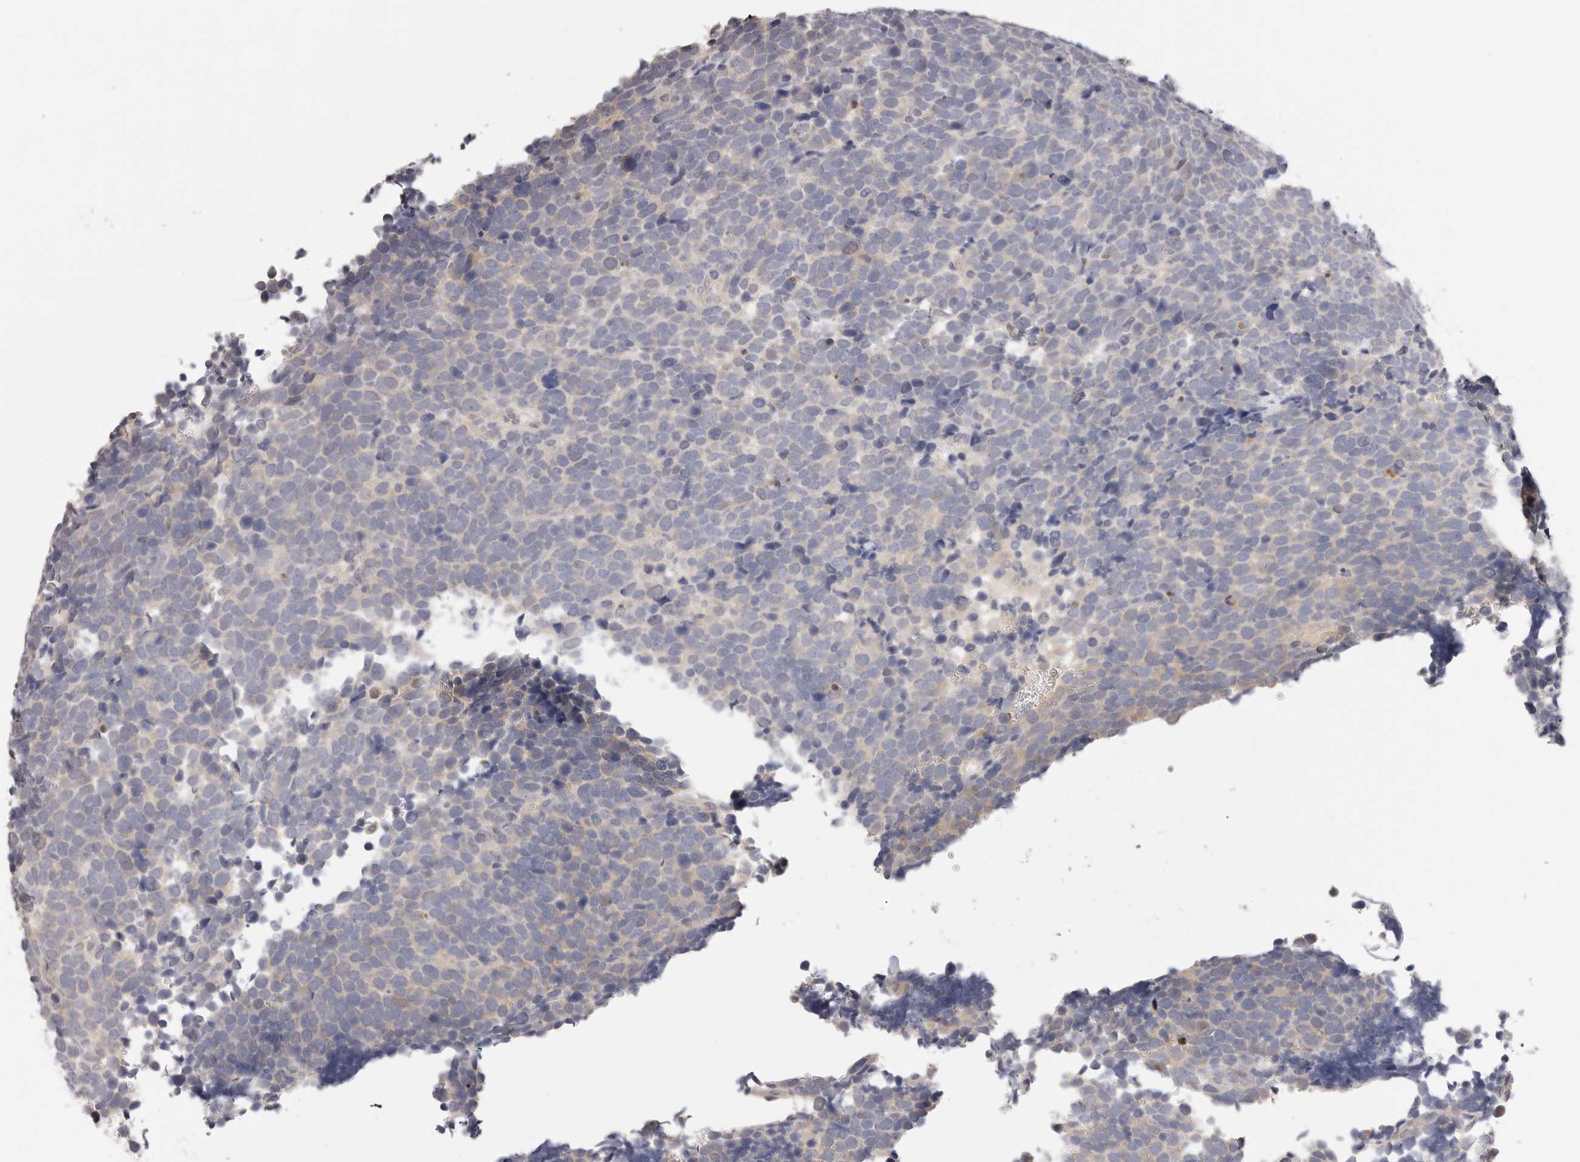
{"staining": {"intensity": "weak", "quantity": "<25%", "location": "cytoplasmic/membranous"}, "tissue": "urothelial cancer", "cell_type": "Tumor cells", "image_type": "cancer", "snomed": [{"axis": "morphology", "description": "Urothelial carcinoma, High grade"}, {"axis": "topography", "description": "Urinary bladder"}], "caption": "This is an immunohistochemistry image of high-grade urothelial carcinoma. There is no expression in tumor cells.", "gene": "GGPS1", "patient": {"sex": "female", "age": 82}}